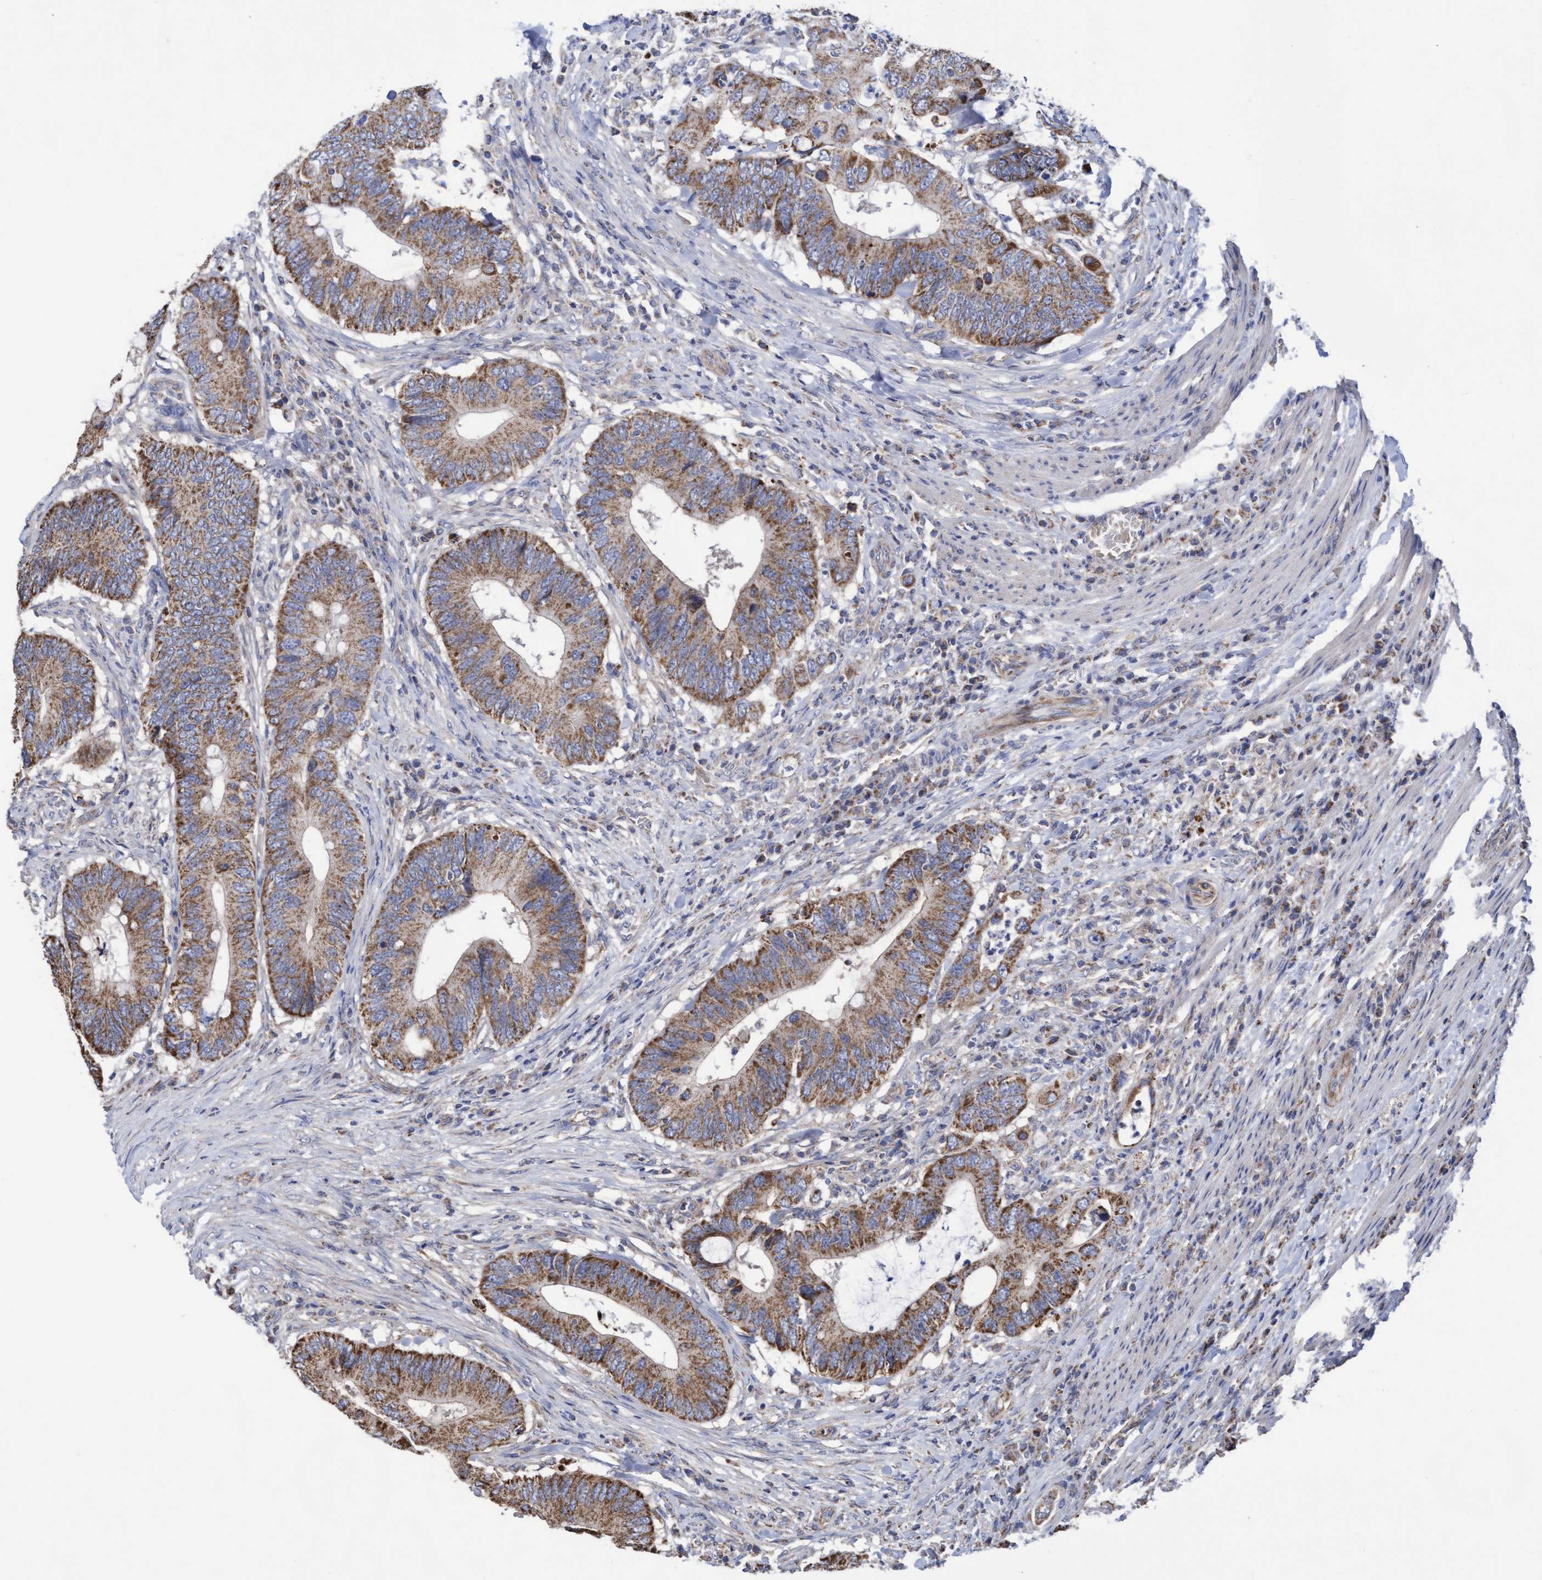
{"staining": {"intensity": "moderate", "quantity": ">75%", "location": "cytoplasmic/membranous"}, "tissue": "colorectal cancer", "cell_type": "Tumor cells", "image_type": "cancer", "snomed": [{"axis": "morphology", "description": "Adenocarcinoma, NOS"}, {"axis": "topography", "description": "Colon"}], "caption": "Immunohistochemistry image of human colorectal adenocarcinoma stained for a protein (brown), which demonstrates medium levels of moderate cytoplasmic/membranous staining in approximately >75% of tumor cells.", "gene": "COBL", "patient": {"sex": "male", "age": 71}}